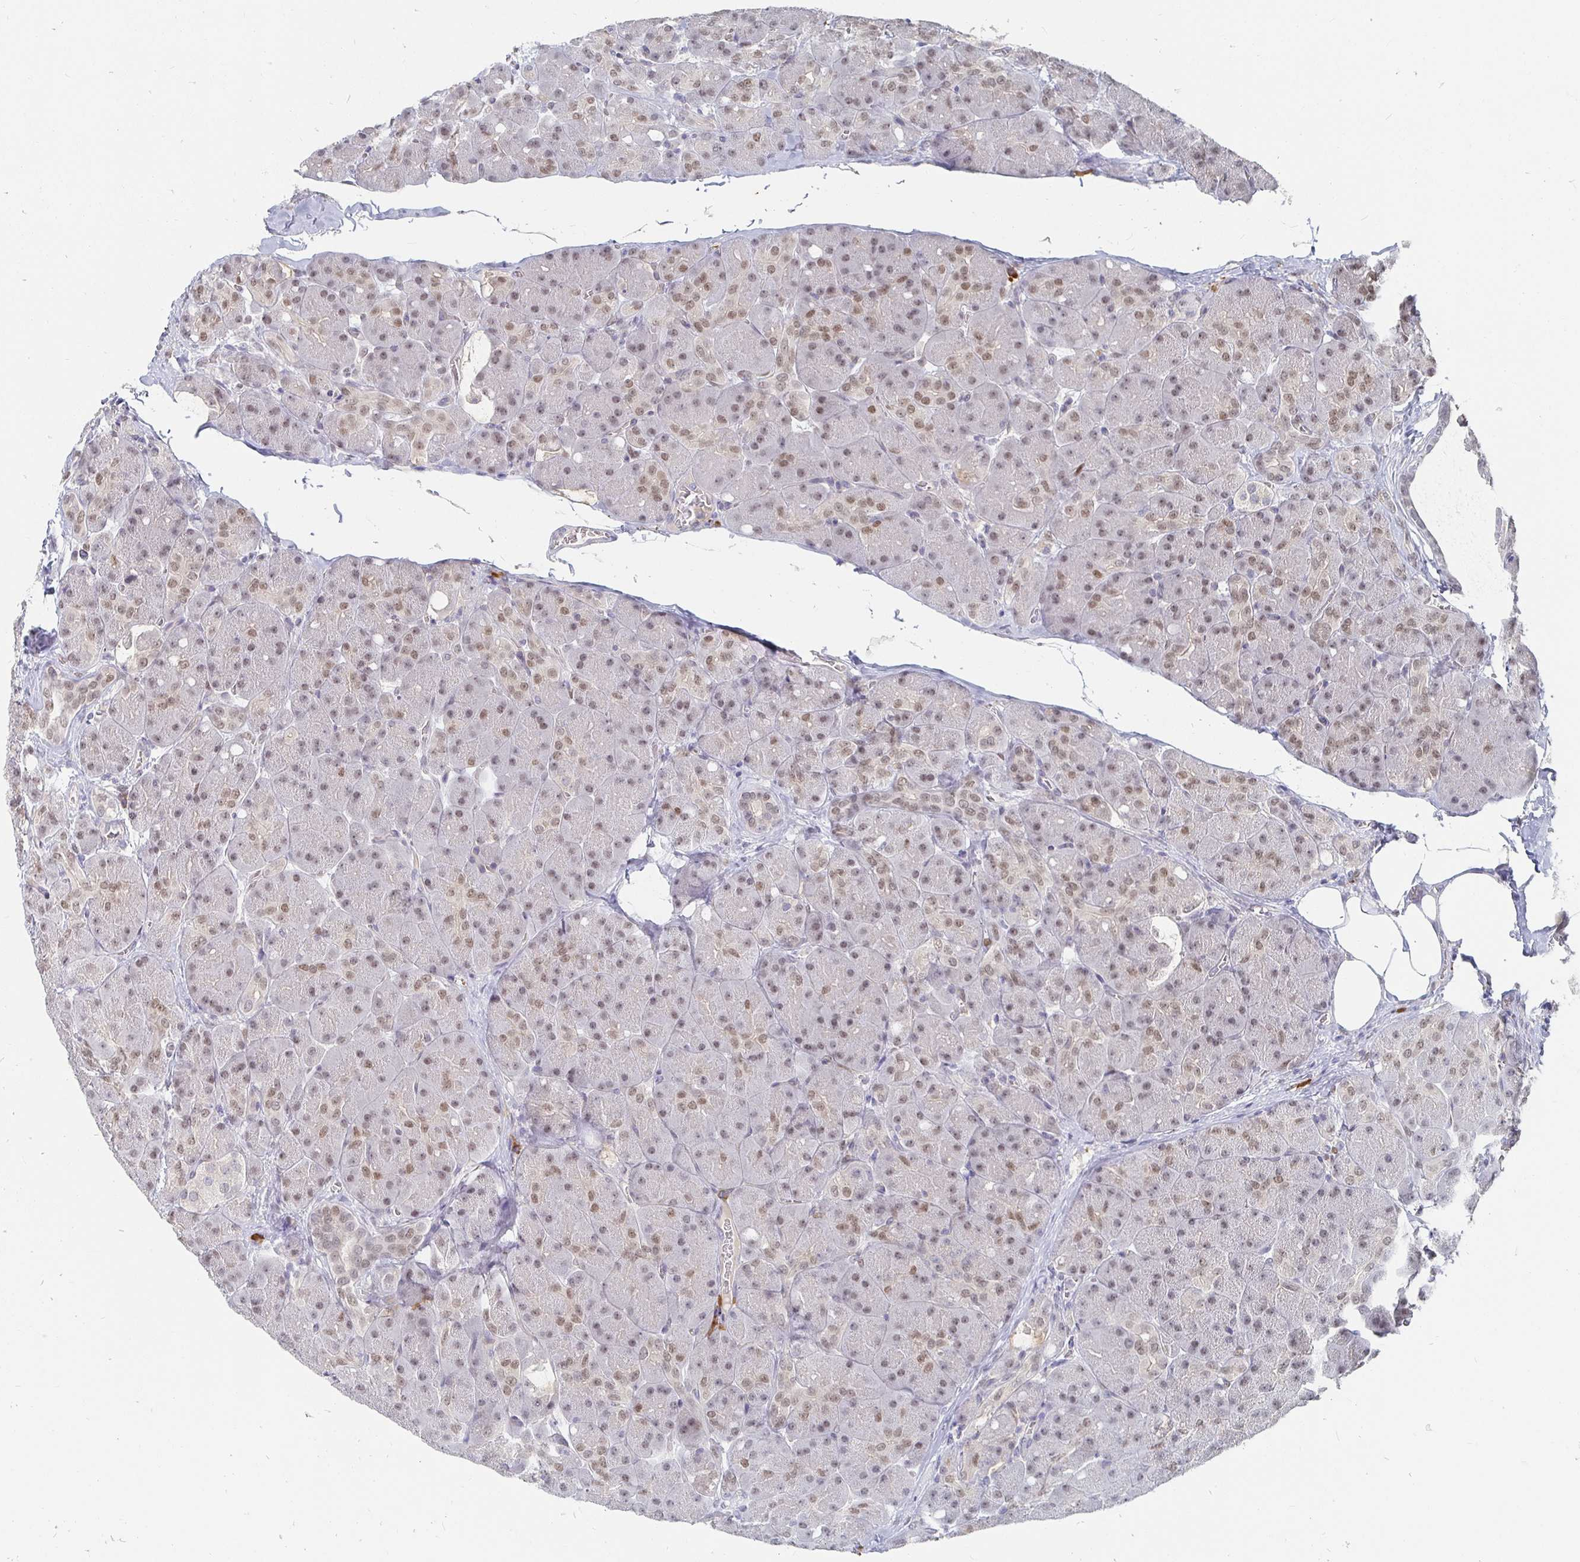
{"staining": {"intensity": "moderate", "quantity": "25%-75%", "location": "nuclear"}, "tissue": "pancreas", "cell_type": "Exocrine glandular cells", "image_type": "normal", "snomed": [{"axis": "morphology", "description": "Normal tissue, NOS"}, {"axis": "topography", "description": "Pancreas"}], "caption": "Benign pancreas reveals moderate nuclear staining in approximately 25%-75% of exocrine glandular cells, visualized by immunohistochemistry.", "gene": "MEIS1", "patient": {"sex": "male", "age": 55}}